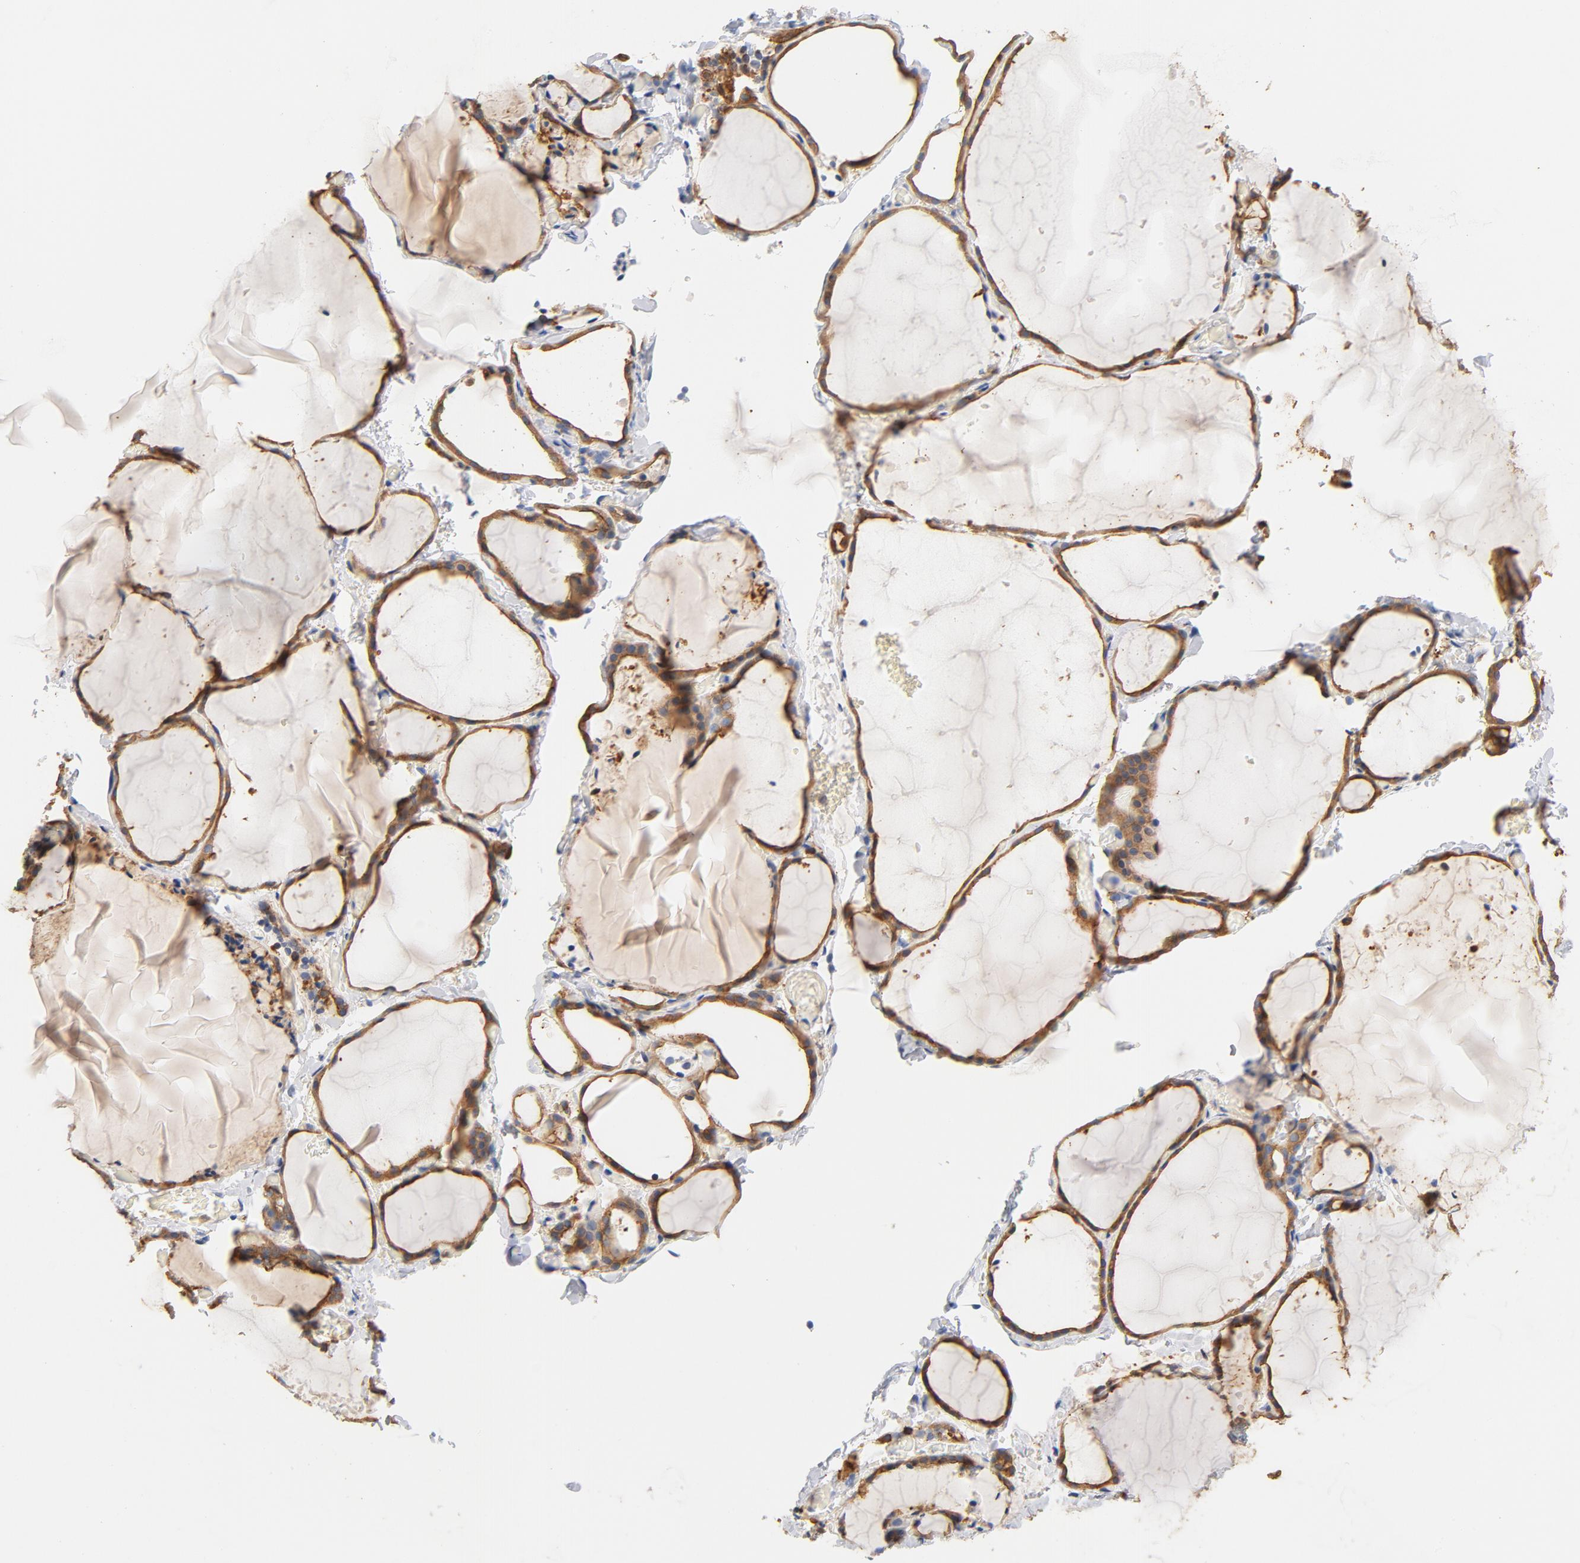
{"staining": {"intensity": "moderate", "quantity": ">75%", "location": "cytoplasmic/membranous"}, "tissue": "thyroid gland", "cell_type": "Glandular cells", "image_type": "normal", "snomed": [{"axis": "morphology", "description": "Normal tissue, NOS"}, {"axis": "topography", "description": "Thyroid gland"}], "caption": "High-magnification brightfield microscopy of normal thyroid gland stained with DAB (brown) and counterstained with hematoxylin (blue). glandular cells exhibit moderate cytoplasmic/membranous expression is identified in approximately>75% of cells.", "gene": "EZR", "patient": {"sex": "female", "age": 22}}